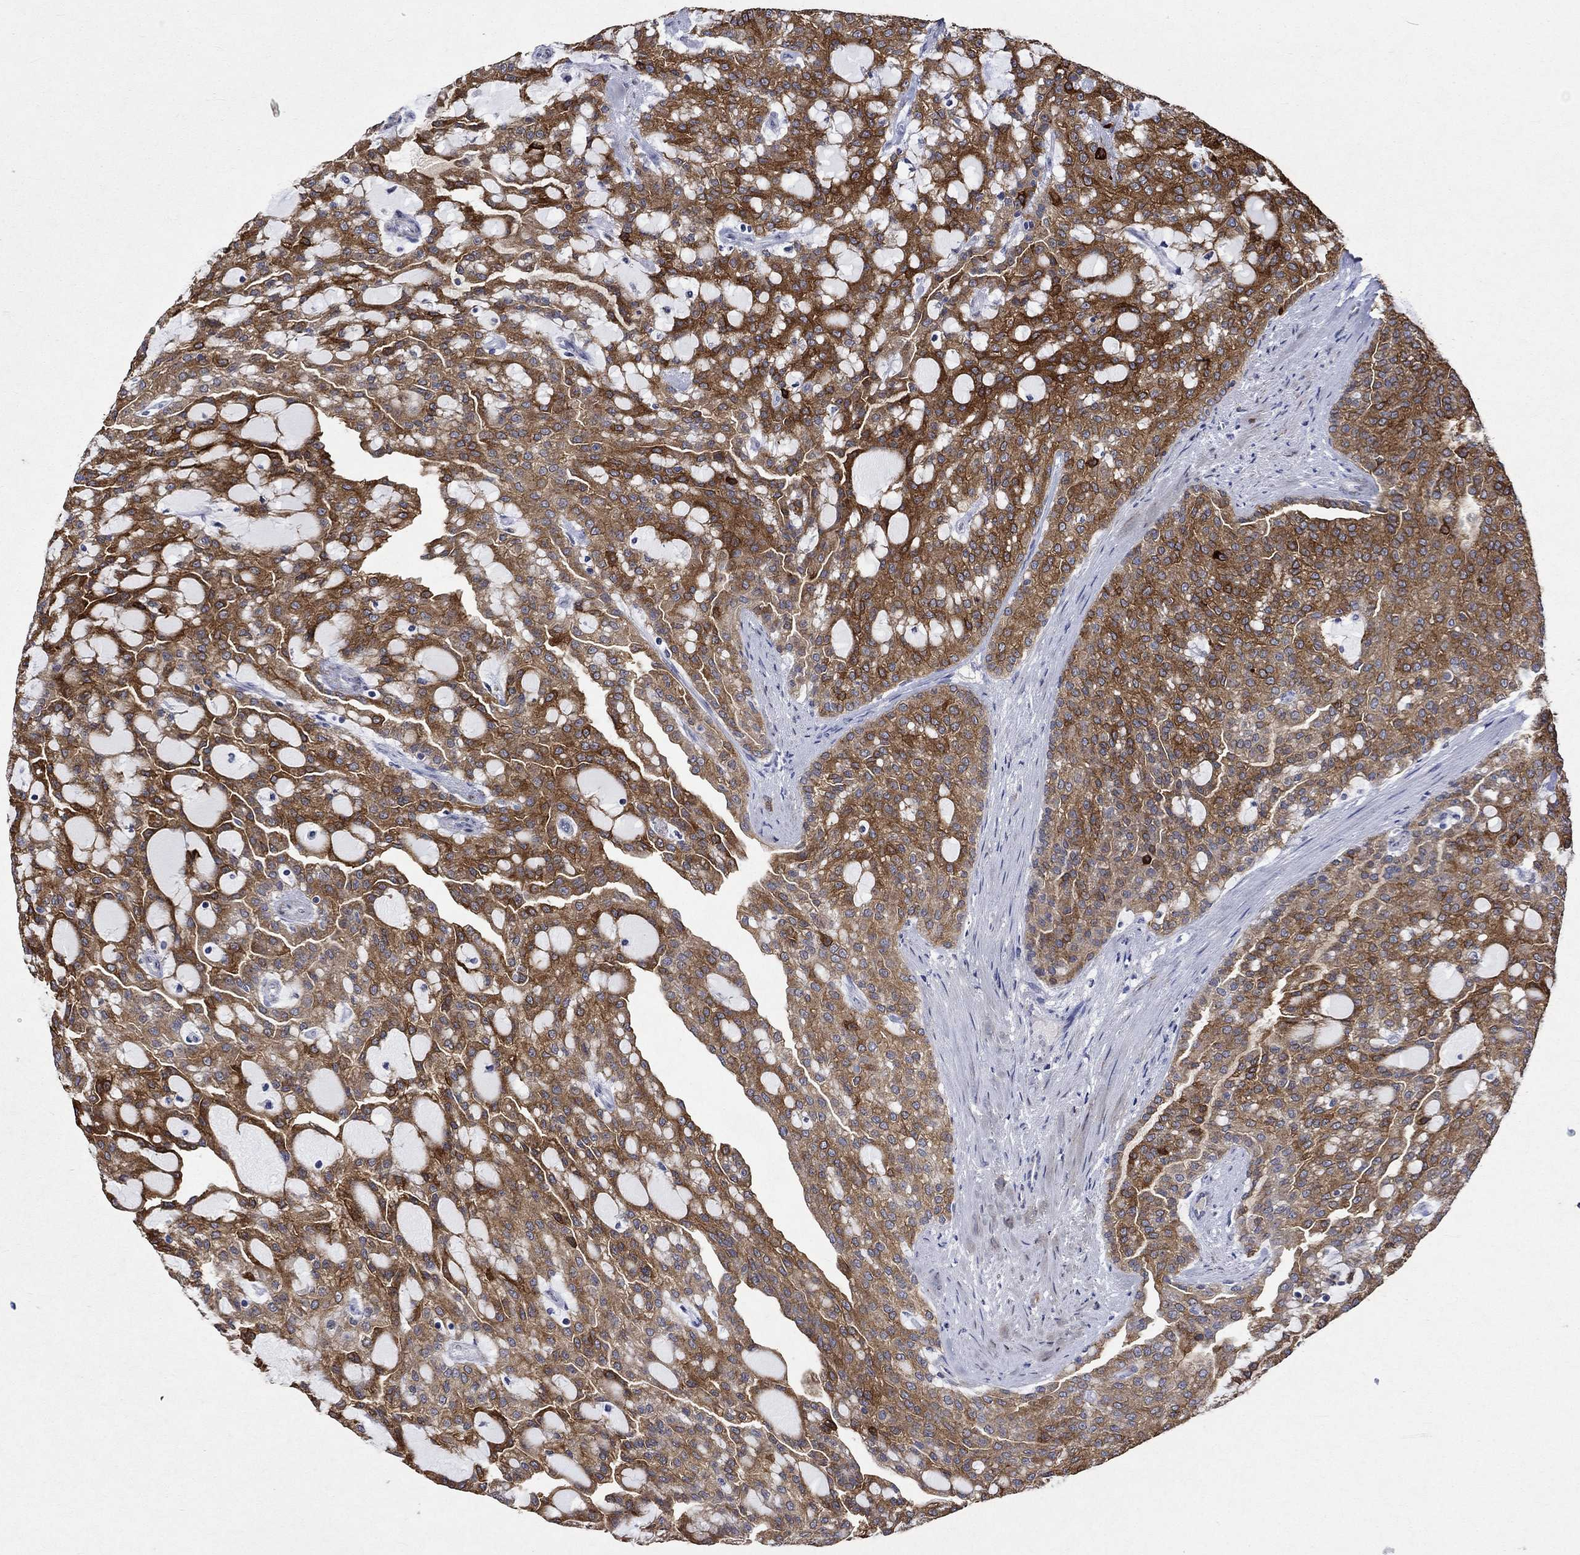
{"staining": {"intensity": "strong", "quantity": "25%-75%", "location": "cytoplasmic/membranous"}, "tissue": "renal cancer", "cell_type": "Tumor cells", "image_type": "cancer", "snomed": [{"axis": "morphology", "description": "Adenocarcinoma, NOS"}, {"axis": "topography", "description": "Kidney"}], "caption": "Tumor cells demonstrate strong cytoplasmic/membranous positivity in about 25%-75% of cells in renal cancer.", "gene": "CRYAB", "patient": {"sex": "male", "age": 63}}